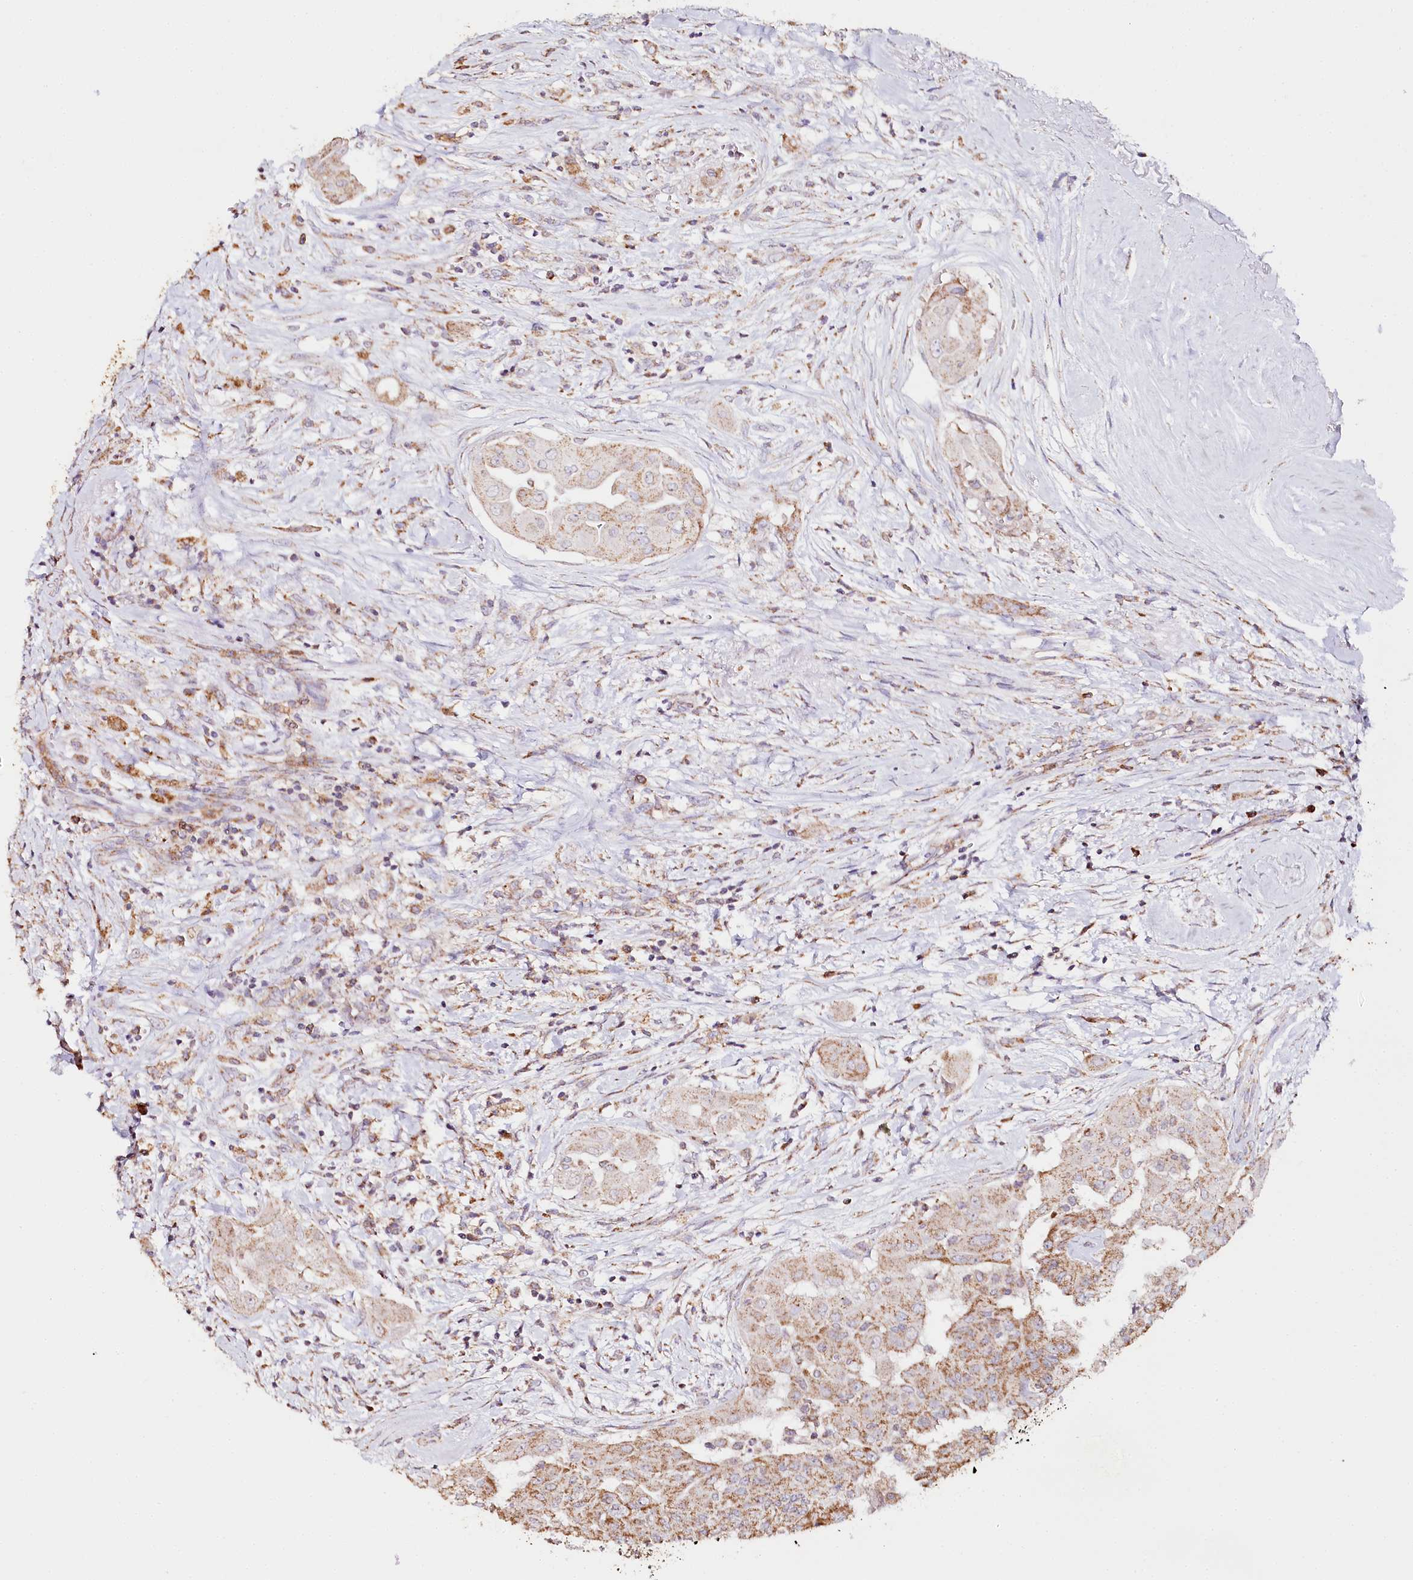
{"staining": {"intensity": "moderate", "quantity": ">75%", "location": "cytoplasmic/membranous"}, "tissue": "thyroid cancer", "cell_type": "Tumor cells", "image_type": "cancer", "snomed": [{"axis": "morphology", "description": "Papillary adenocarcinoma, NOS"}, {"axis": "topography", "description": "Thyroid gland"}], "caption": "This is a histology image of immunohistochemistry (IHC) staining of thyroid papillary adenocarcinoma, which shows moderate positivity in the cytoplasmic/membranous of tumor cells.", "gene": "MMP25", "patient": {"sex": "female", "age": 59}}